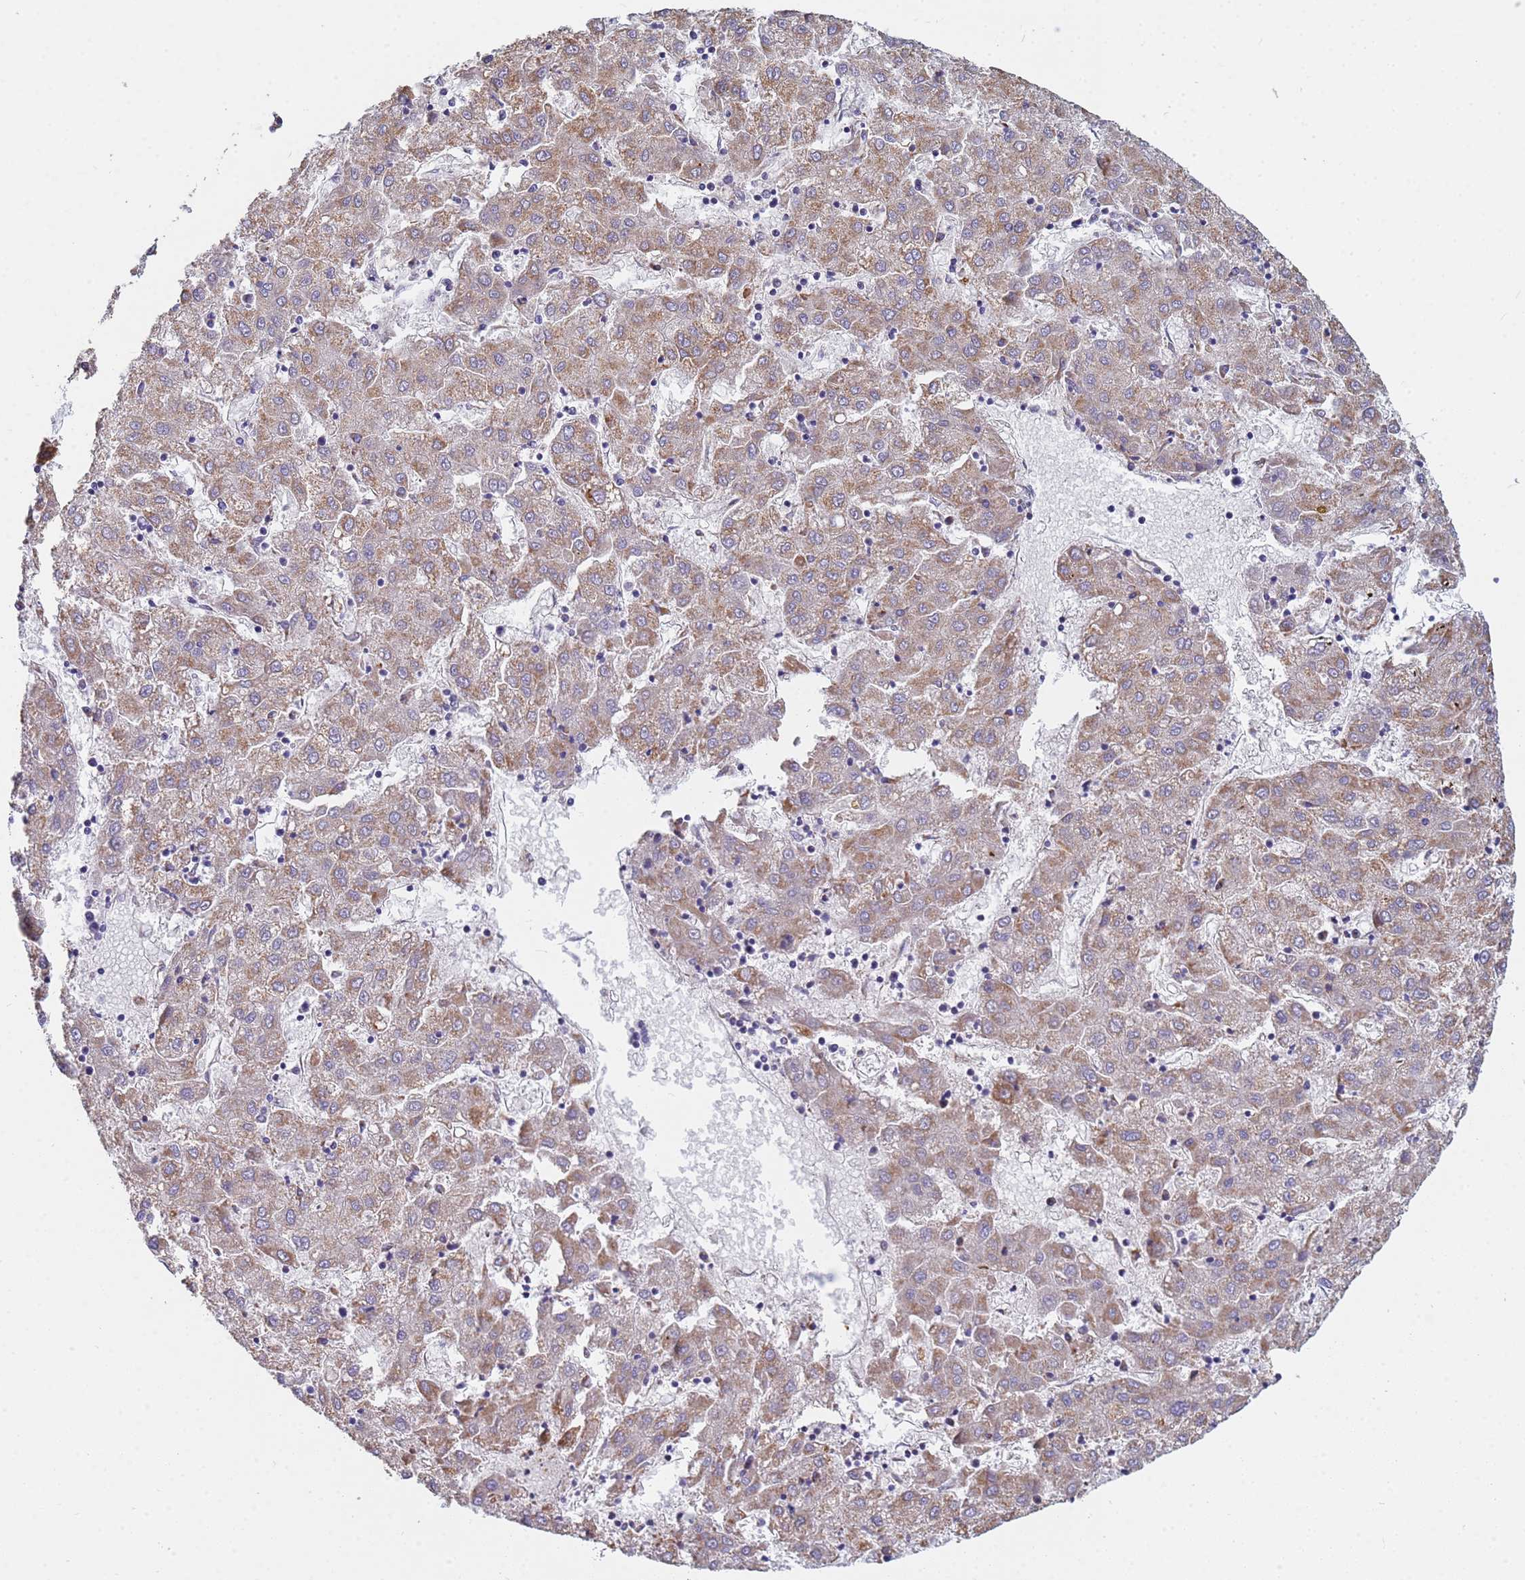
{"staining": {"intensity": "moderate", "quantity": ">75%", "location": "cytoplasmic/membranous"}, "tissue": "liver cancer", "cell_type": "Tumor cells", "image_type": "cancer", "snomed": [{"axis": "morphology", "description": "Carcinoma, Hepatocellular, NOS"}, {"axis": "topography", "description": "Liver"}], "caption": "This image demonstrates IHC staining of liver cancer (hepatocellular carcinoma), with medium moderate cytoplasmic/membranous positivity in approximately >75% of tumor cells.", "gene": "UQCRH", "patient": {"sex": "male", "age": 72}}